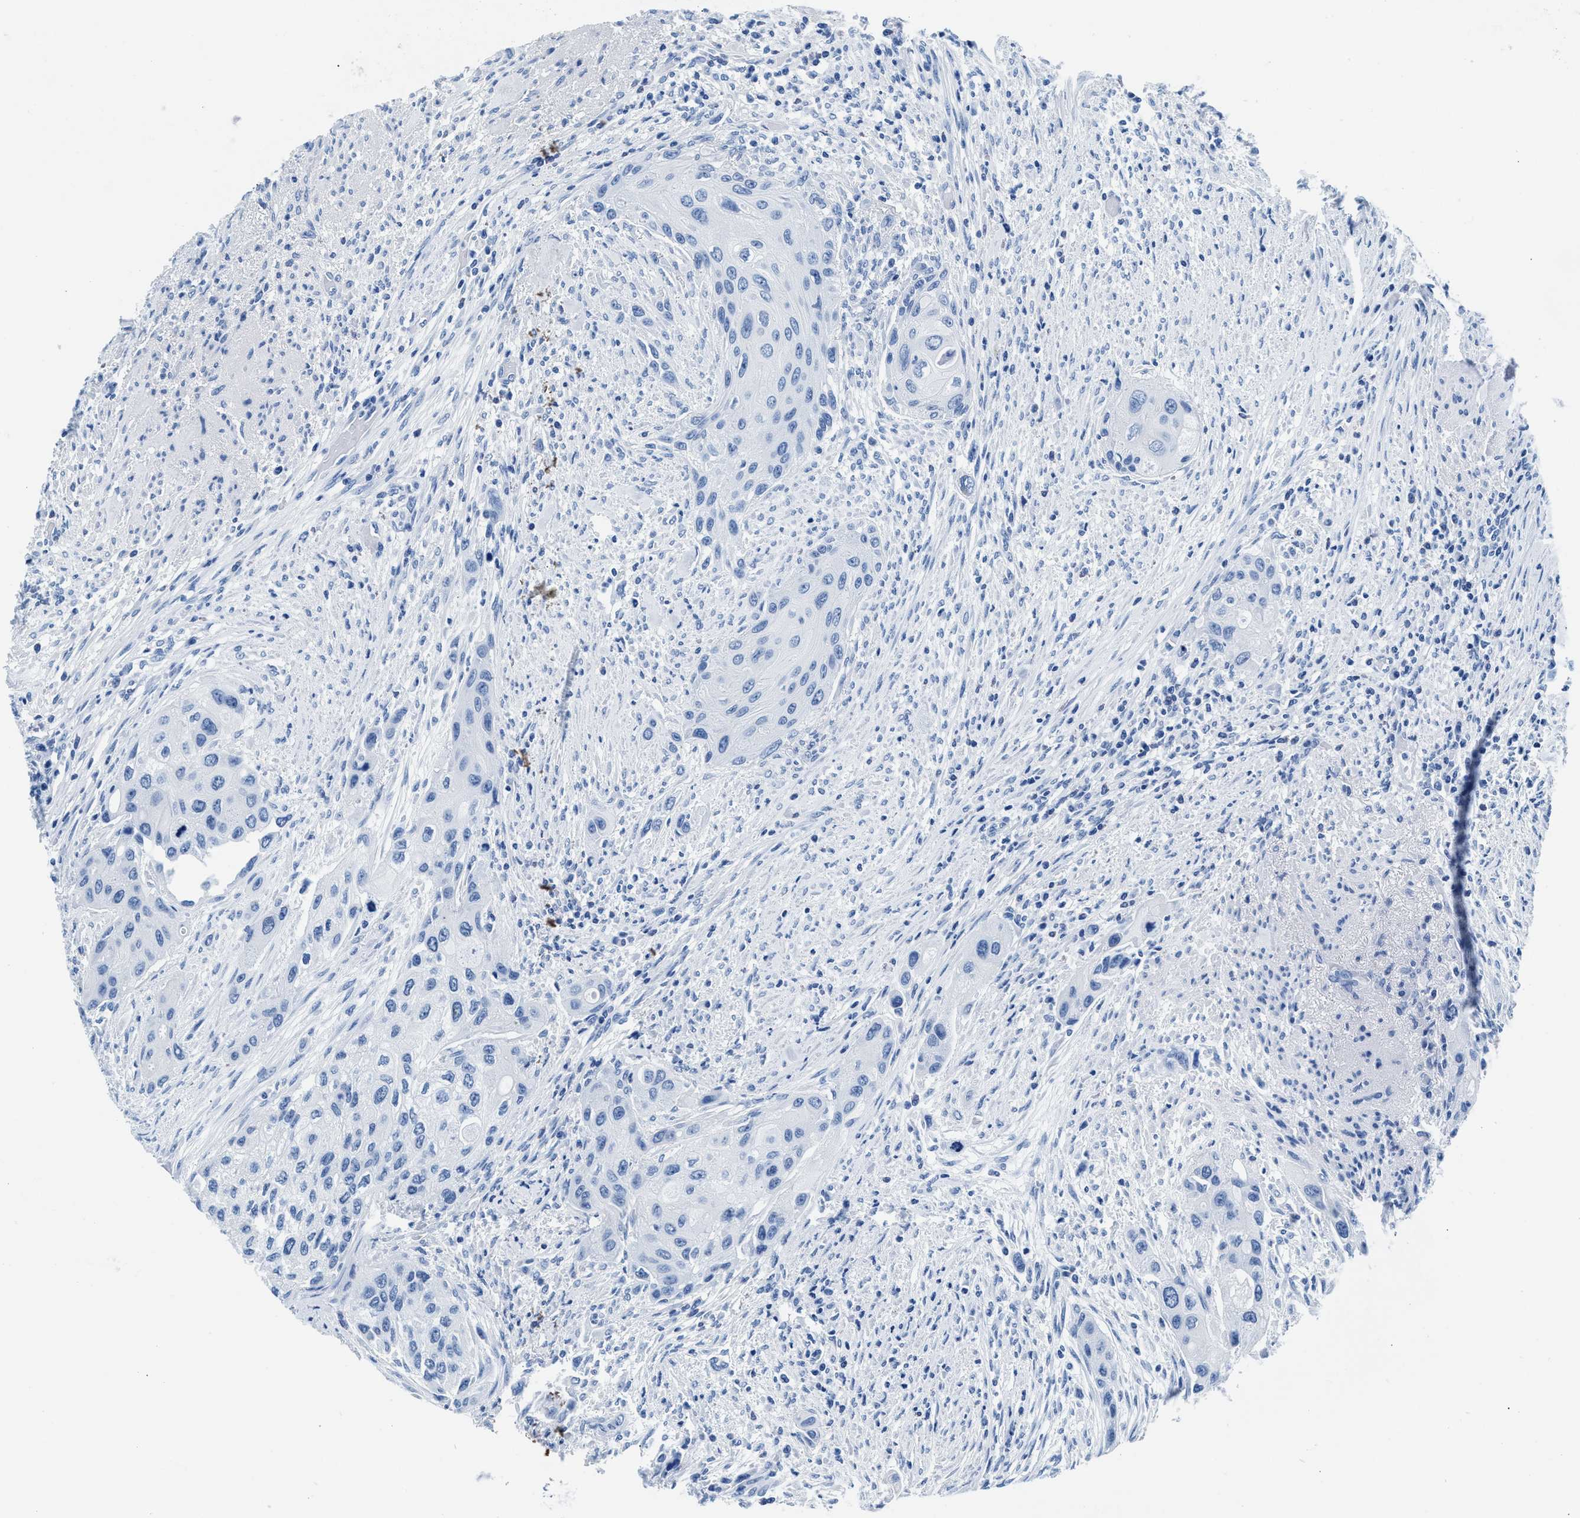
{"staining": {"intensity": "negative", "quantity": "none", "location": "none"}, "tissue": "urothelial cancer", "cell_type": "Tumor cells", "image_type": "cancer", "snomed": [{"axis": "morphology", "description": "Urothelial carcinoma, High grade"}, {"axis": "topography", "description": "Urinary bladder"}], "caption": "An IHC micrograph of urothelial cancer is shown. There is no staining in tumor cells of urothelial cancer.", "gene": "CPS1", "patient": {"sex": "female", "age": 56}}